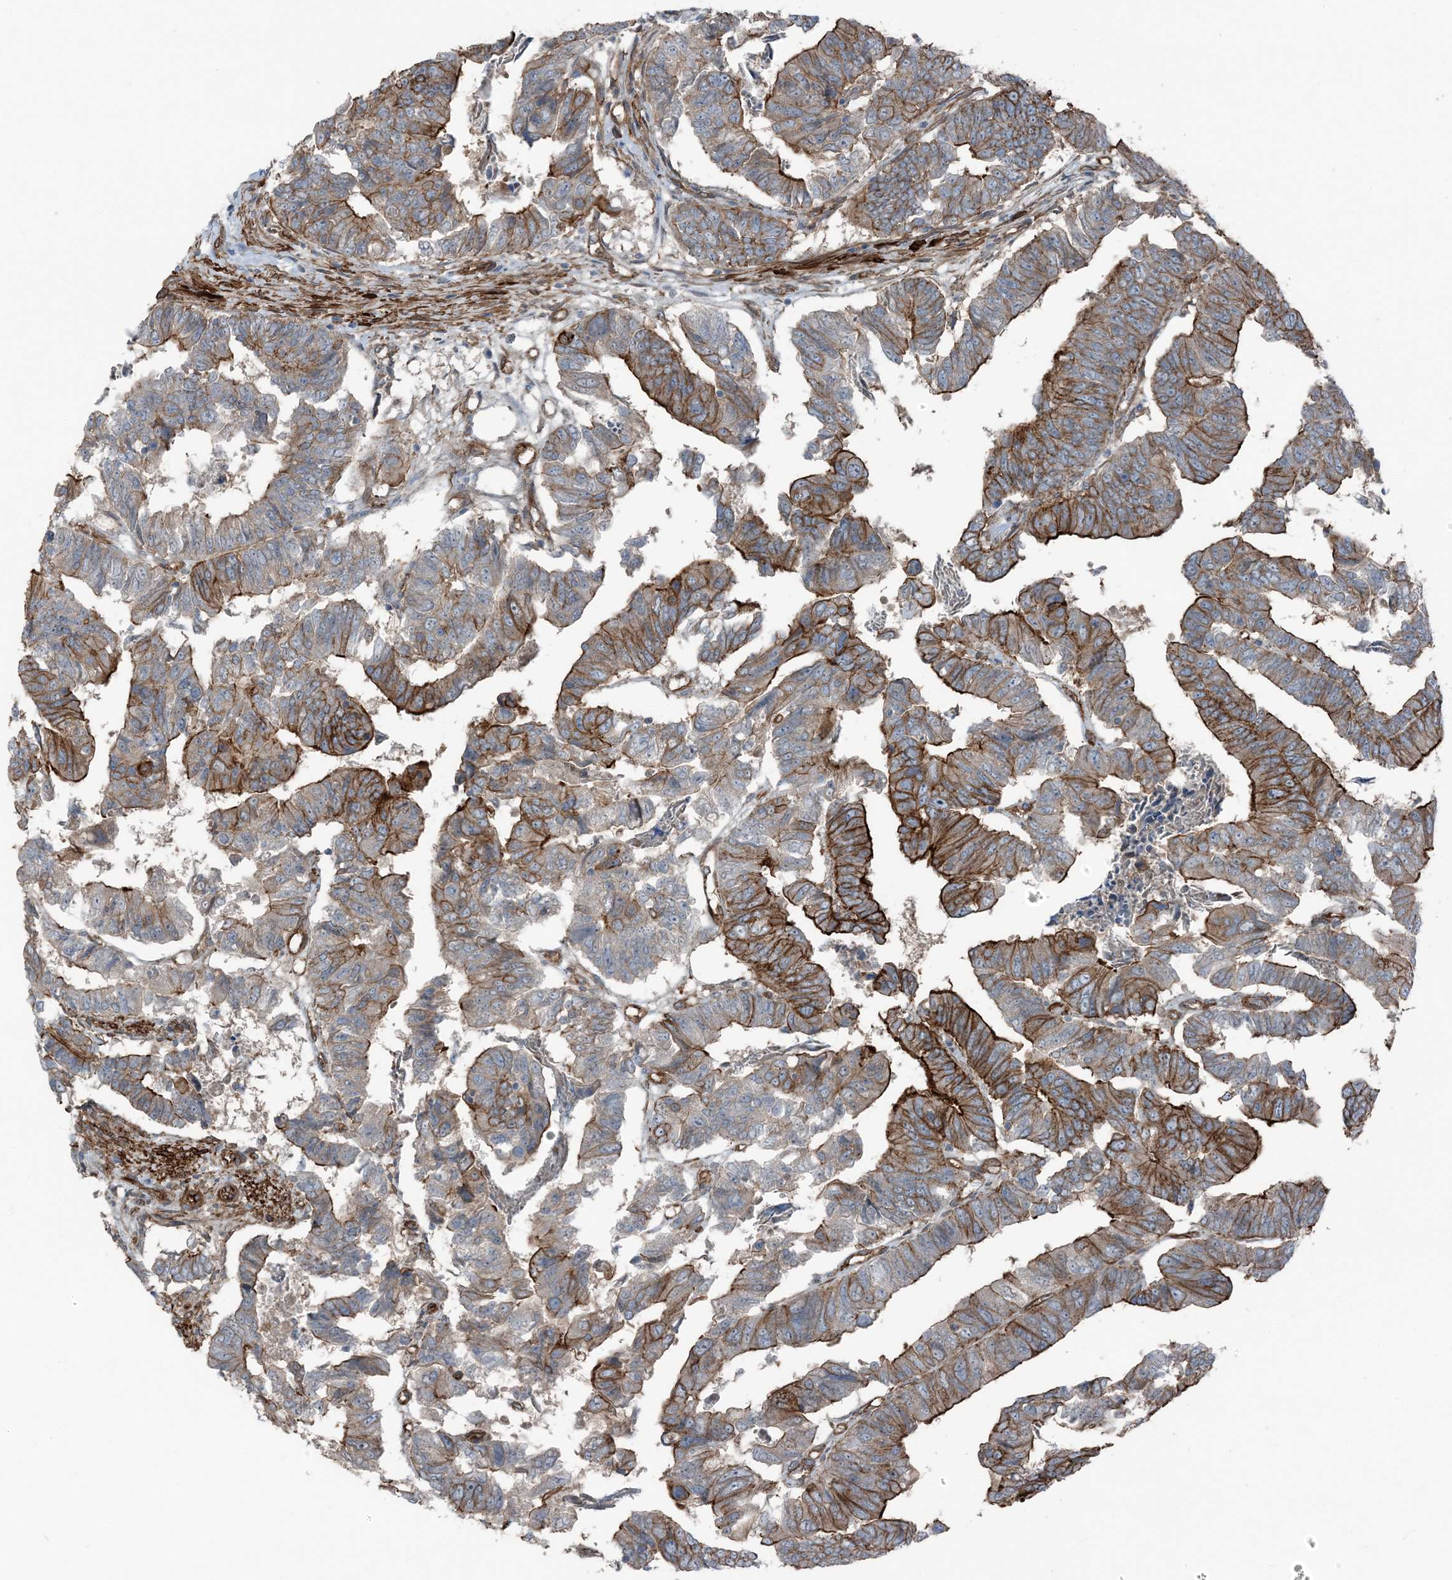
{"staining": {"intensity": "strong", "quantity": ">75%", "location": "cytoplasmic/membranous"}, "tissue": "colorectal cancer", "cell_type": "Tumor cells", "image_type": "cancer", "snomed": [{"axis": "morphology", "description": "Adenocarcinoma, NOS"}, {"axis": "topography", "description": "Rectum"}], "caption": "An image of colorectal cancer stained for a protein exhibits strong cytoplasmic/membranous brown staining in tumor cells. (brown staining indicates protein expression, while blue staining denotes nuclei).", "gene": "ZFP90", "patient": {"sex": "female", "age": 65}}